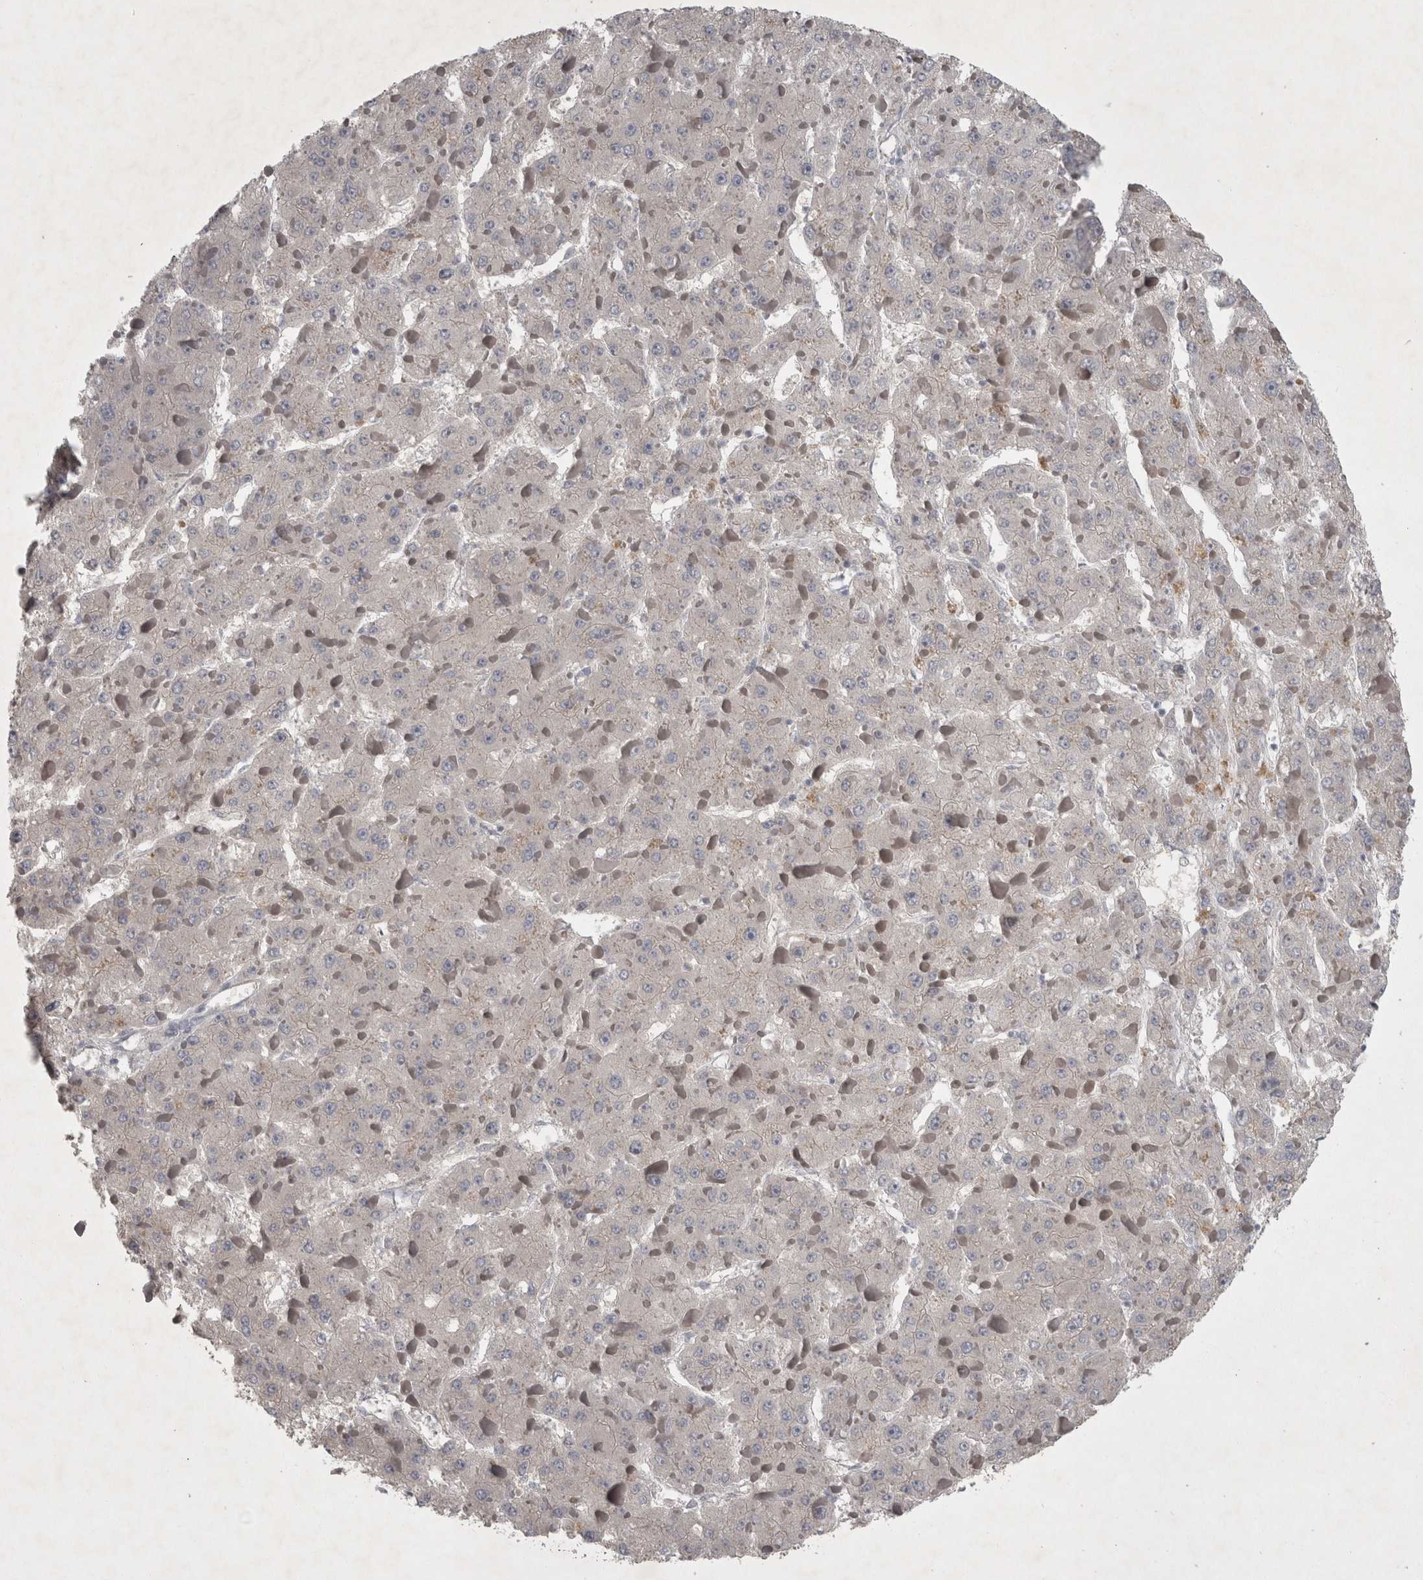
{"staining": {"intensity": "negative", "quantity": "none", "location": "none"}, "tissue": "liver cancer", "cell_type": "Tumor cells", "image_type": "cancer", "snomed": [{"axis": "morphology", "description": "Carcinoma, Hepatocellular, NOS"}, {"axis": "topography", "description": "Liver"}], "caption": "An immunohistochemistry histopathology image of liver cancer is shown. There is no staining in tumor cells of liver cancer. (Stains: DAB immunohistochemistry (IHC) with hematoxylin counter stain, Microscopy: brightfield microscopy at high magnification).", "gene": "ENPP7", "patient": {"sex": "female", "age": 73}}